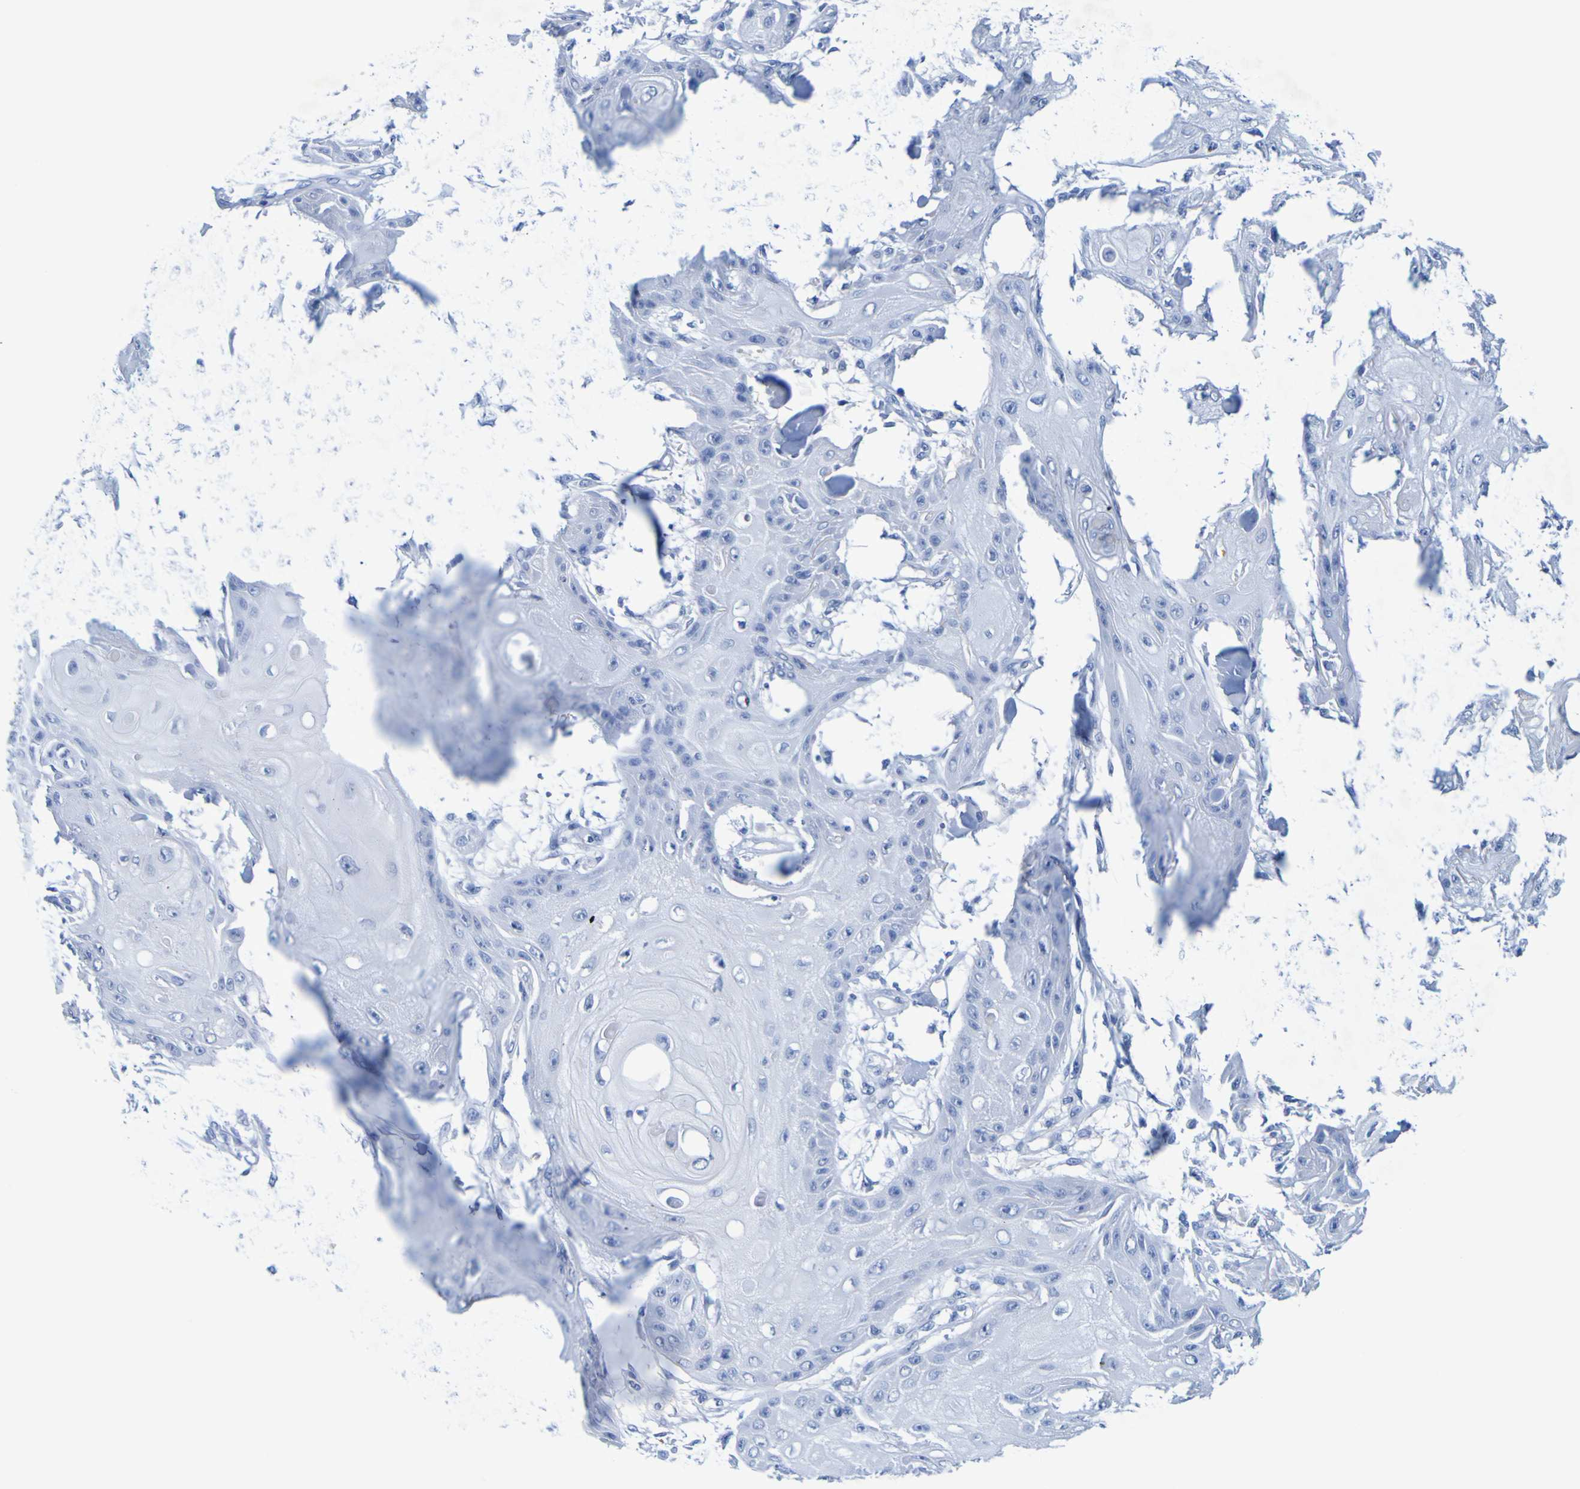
{"staining": {"intensity": "negative", "quantity": "none", "location": "none"}, "tissue": "skin cancer", "cell_type": "Tumor cells", "image_type": "cancer", "snomed": [{"axis": "morphology", "description": "Squamous cell carcinoma, NOS"}, {"axis": "topography", "description": "Skin"}], "caption": "Tumor cells show no significant protein staining in skin squamous cell carcinoma.", "gene": "DPEP1", "patient": {"sex": "male", "age": 74}}